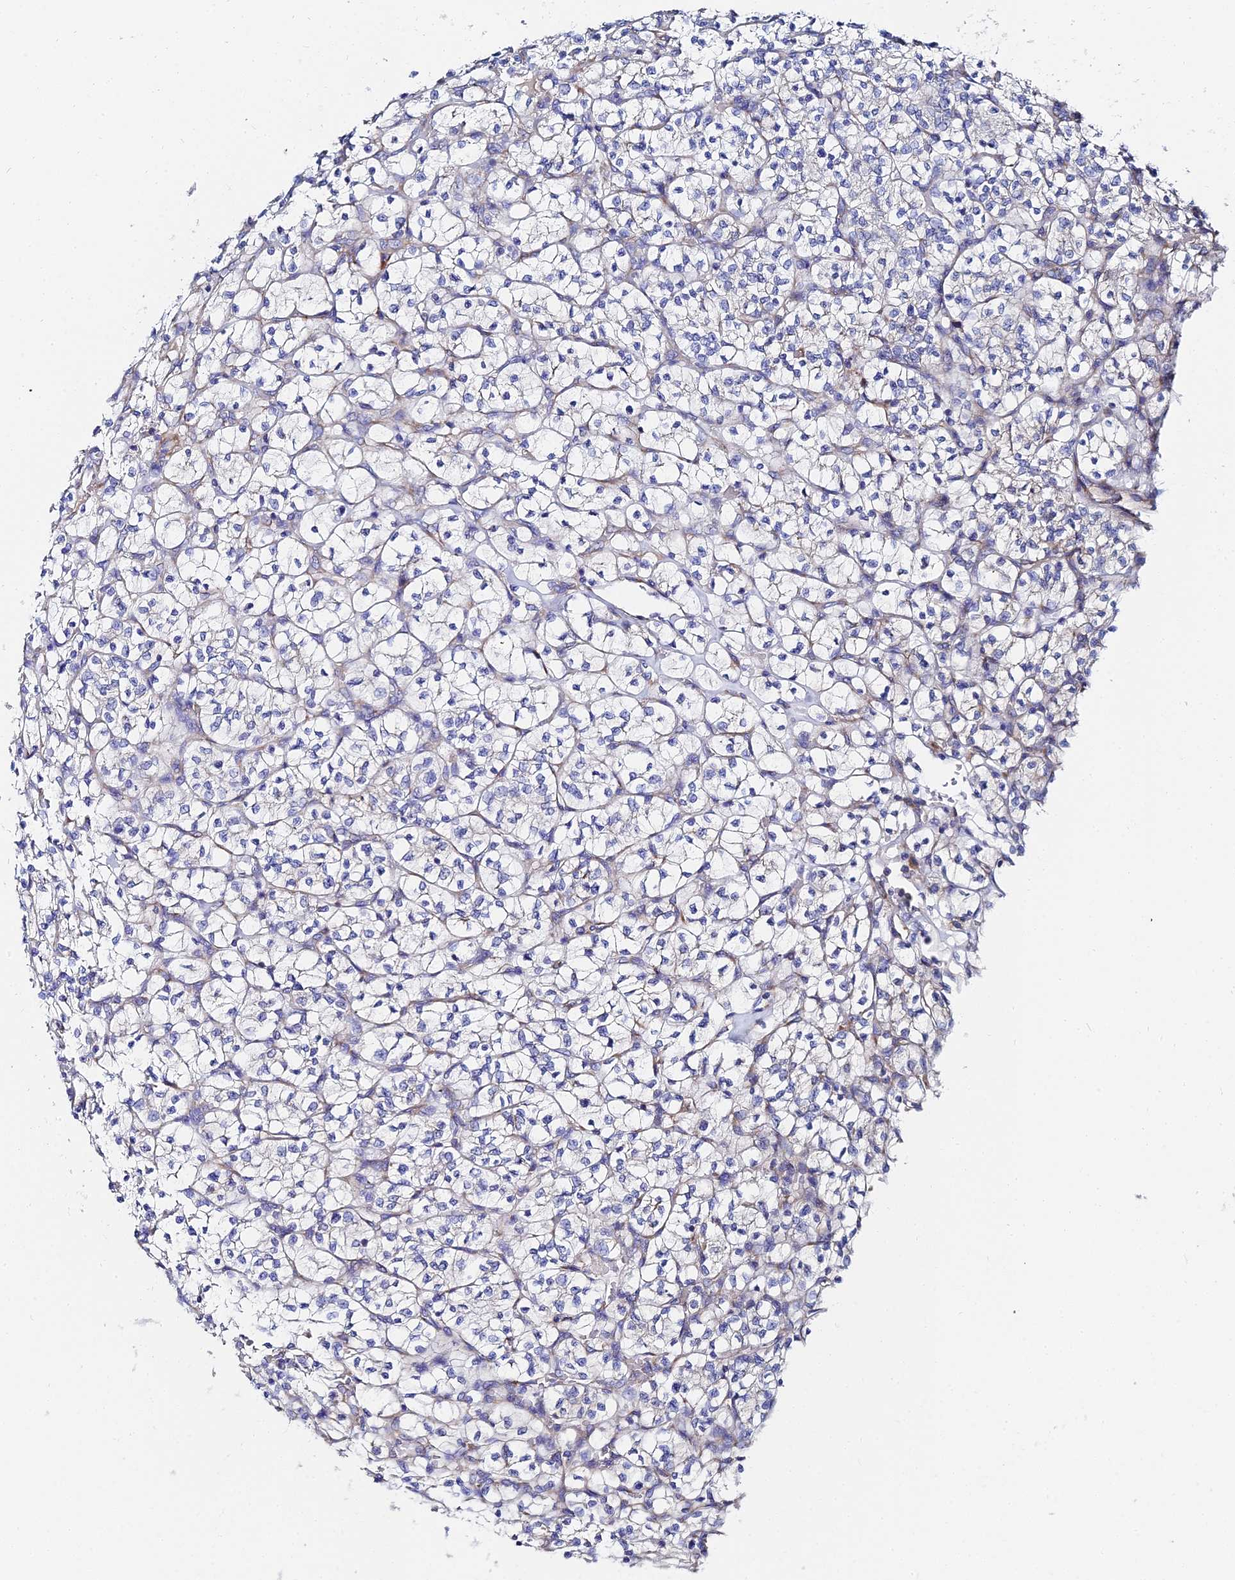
{"staining": {"intensity": "negative", "quantity": "none", "location": "none"}, "tissue": "renal cancer", "cell_type": "Tumor cells", "image_type": "cancer", "snomed": [{"axis": "morphology", "description": "Adenocarcinoma, NOS"}, {"axis": "topography", "description": "Kidney"}], "caption": "Immunohistochemical staining of human renal adenocarcinoma displays no significant positivity in tumor cells.", "gene": "PTTG1", "patient": {"sex": "female", "age": 64}}